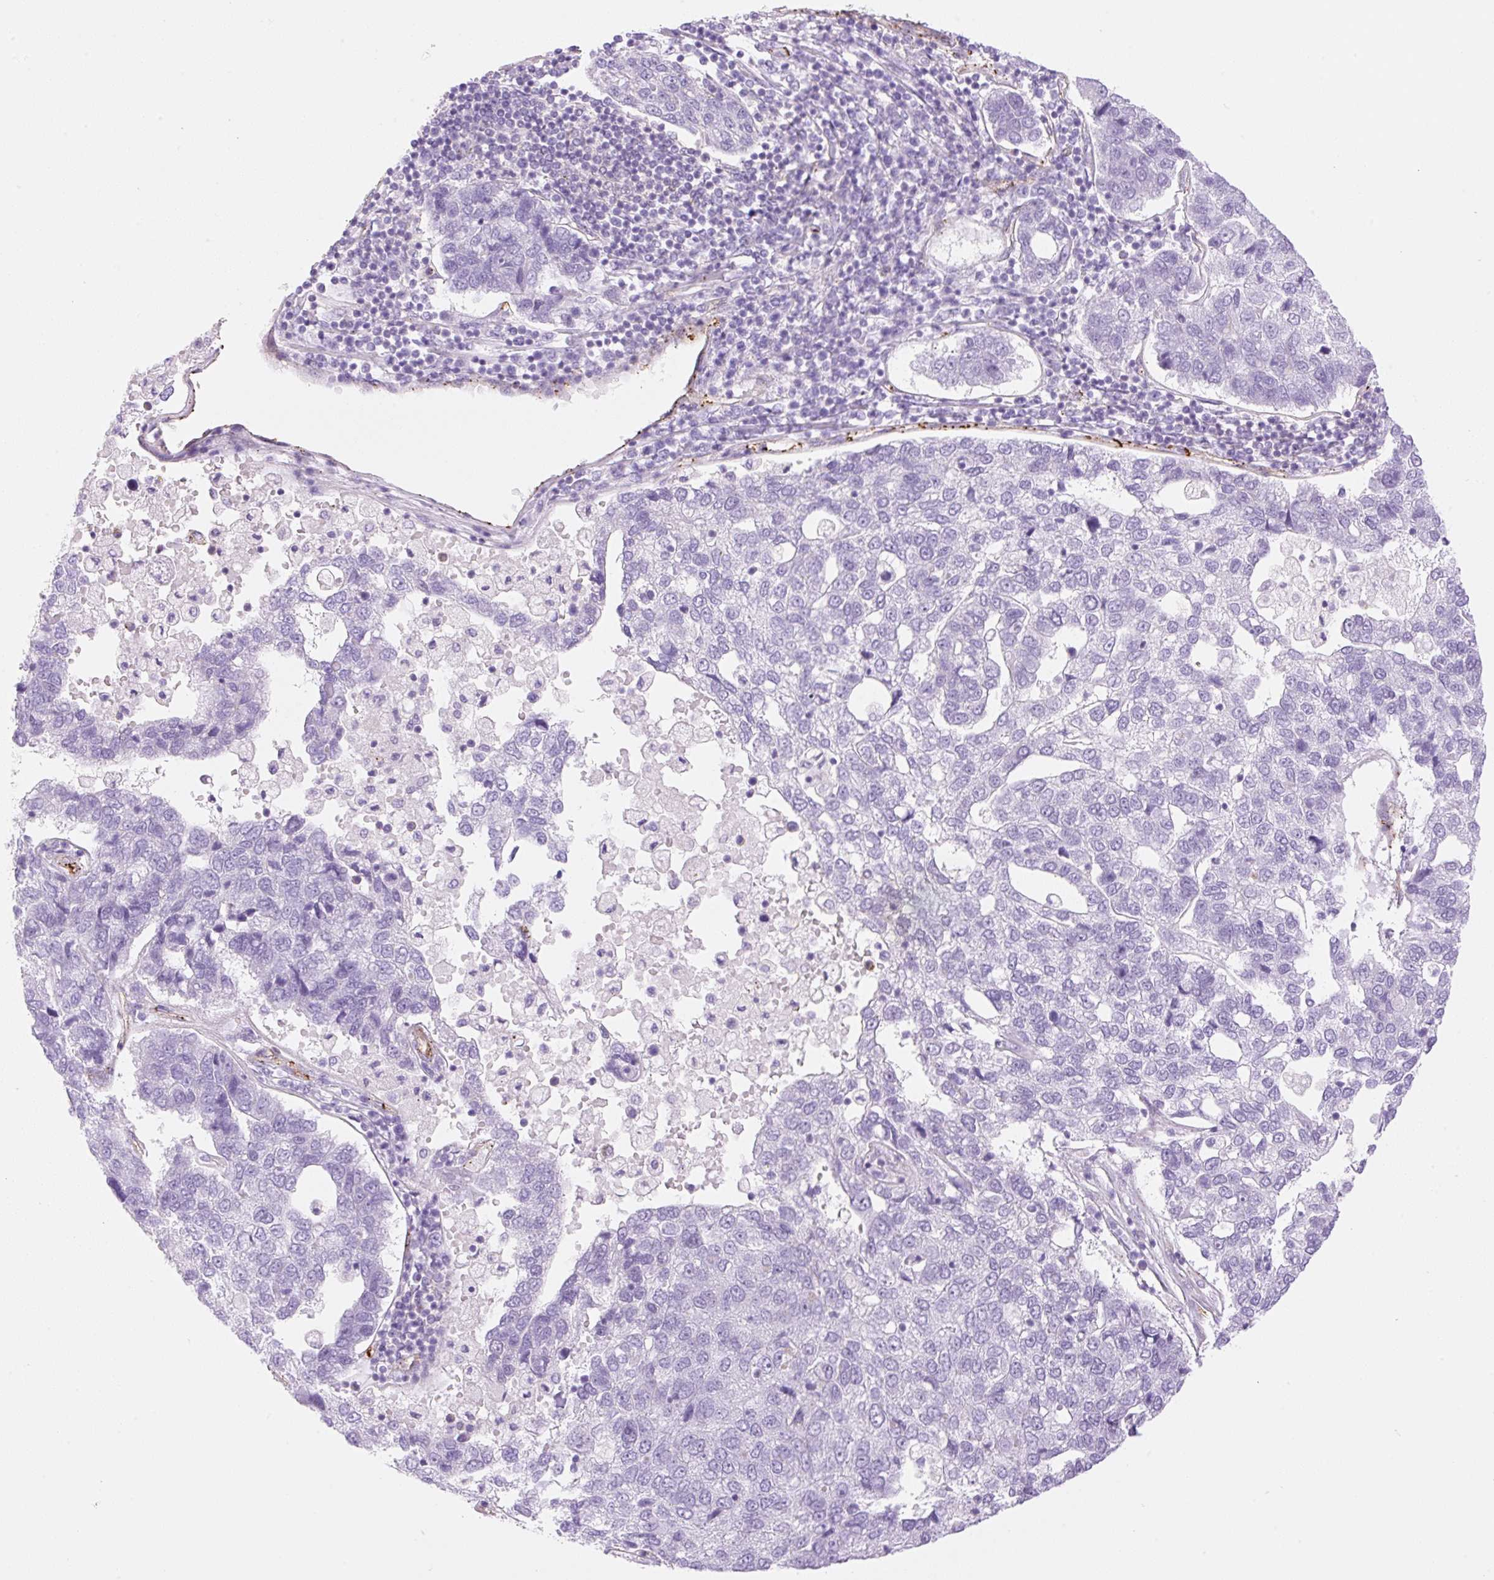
{"staining": {"intensity": "negative", "quantity": "none", "location": "none"}, "tissue": "pancreatic cancer", "cell_type": "Tumor cells", "image_type": "cancer", "snomed": [{"axis": "morphology", "description": "Adenocarcinoma, NOS"}, {"axis": "topography", "description": "Pancreas"}], "caption": "Pancreatic adenocarcinoma was stained to show a protein in brown. There is no significant expression in tumor cells. (DAB immunohistochemistry (IHC) with hematoxylin counter stain).", "gene": "EHD3", "patient": {"sex": "female", "age": 61}}